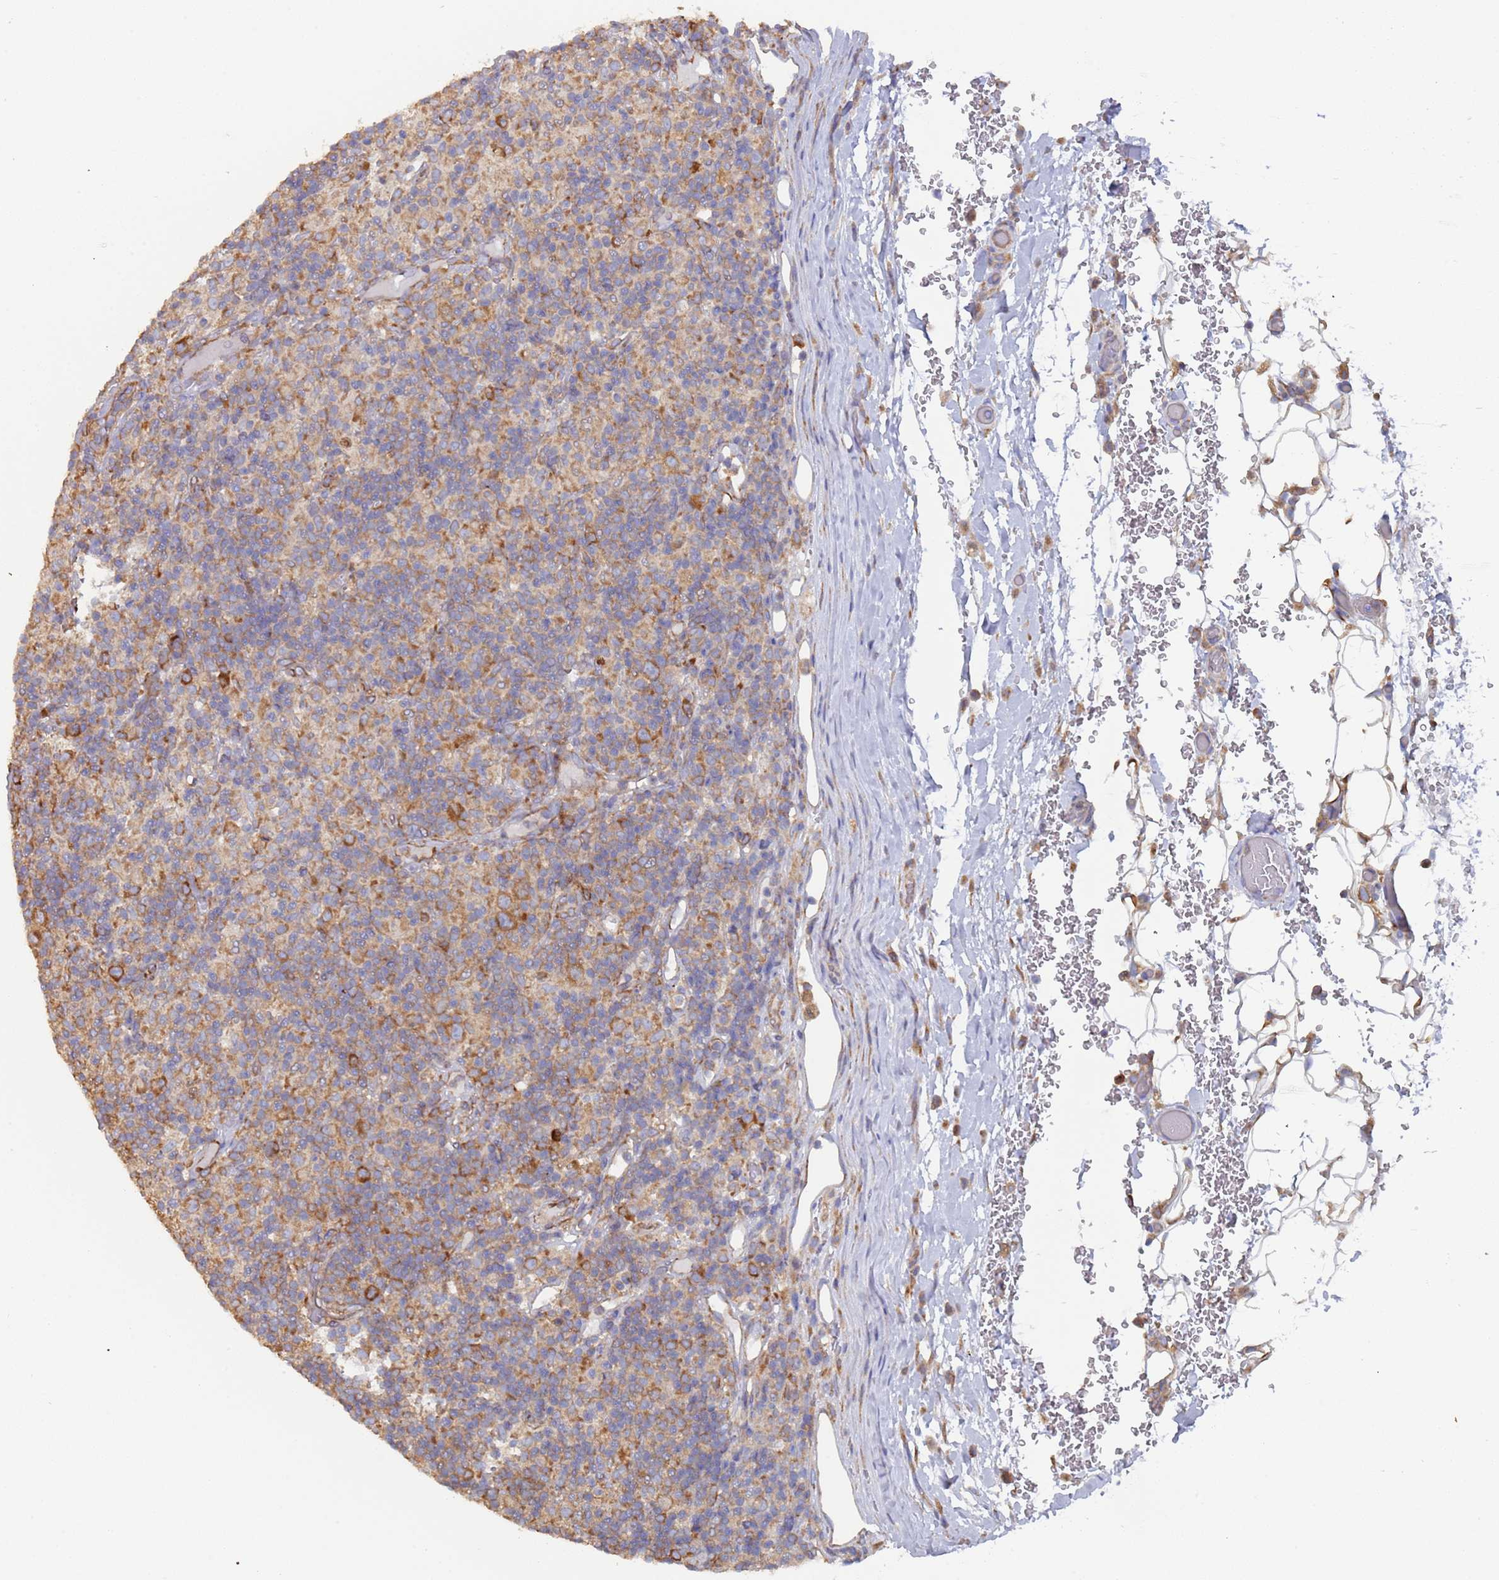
{"staining": {"intensity": "moderate", "quantity": ">75%", "location": "cytoplasmic/membranous"}, "tissue": "lymphoma", "cell_type": "Tumor cells", "image_type": "cancer", "snomed": [{"axis": "morphology", "description": "Hodgkin's disease, NOS"}, {"axis": "topography", "description": "Lymph node"}], "caption": "Lymphoma stained with a brown dye demonstrates moderate cytoplasmic/membranous positive staining in approximately >75% of tumor cells.", "gene": "ZNF844", "patient": {"sex": "male", "age": 70}}